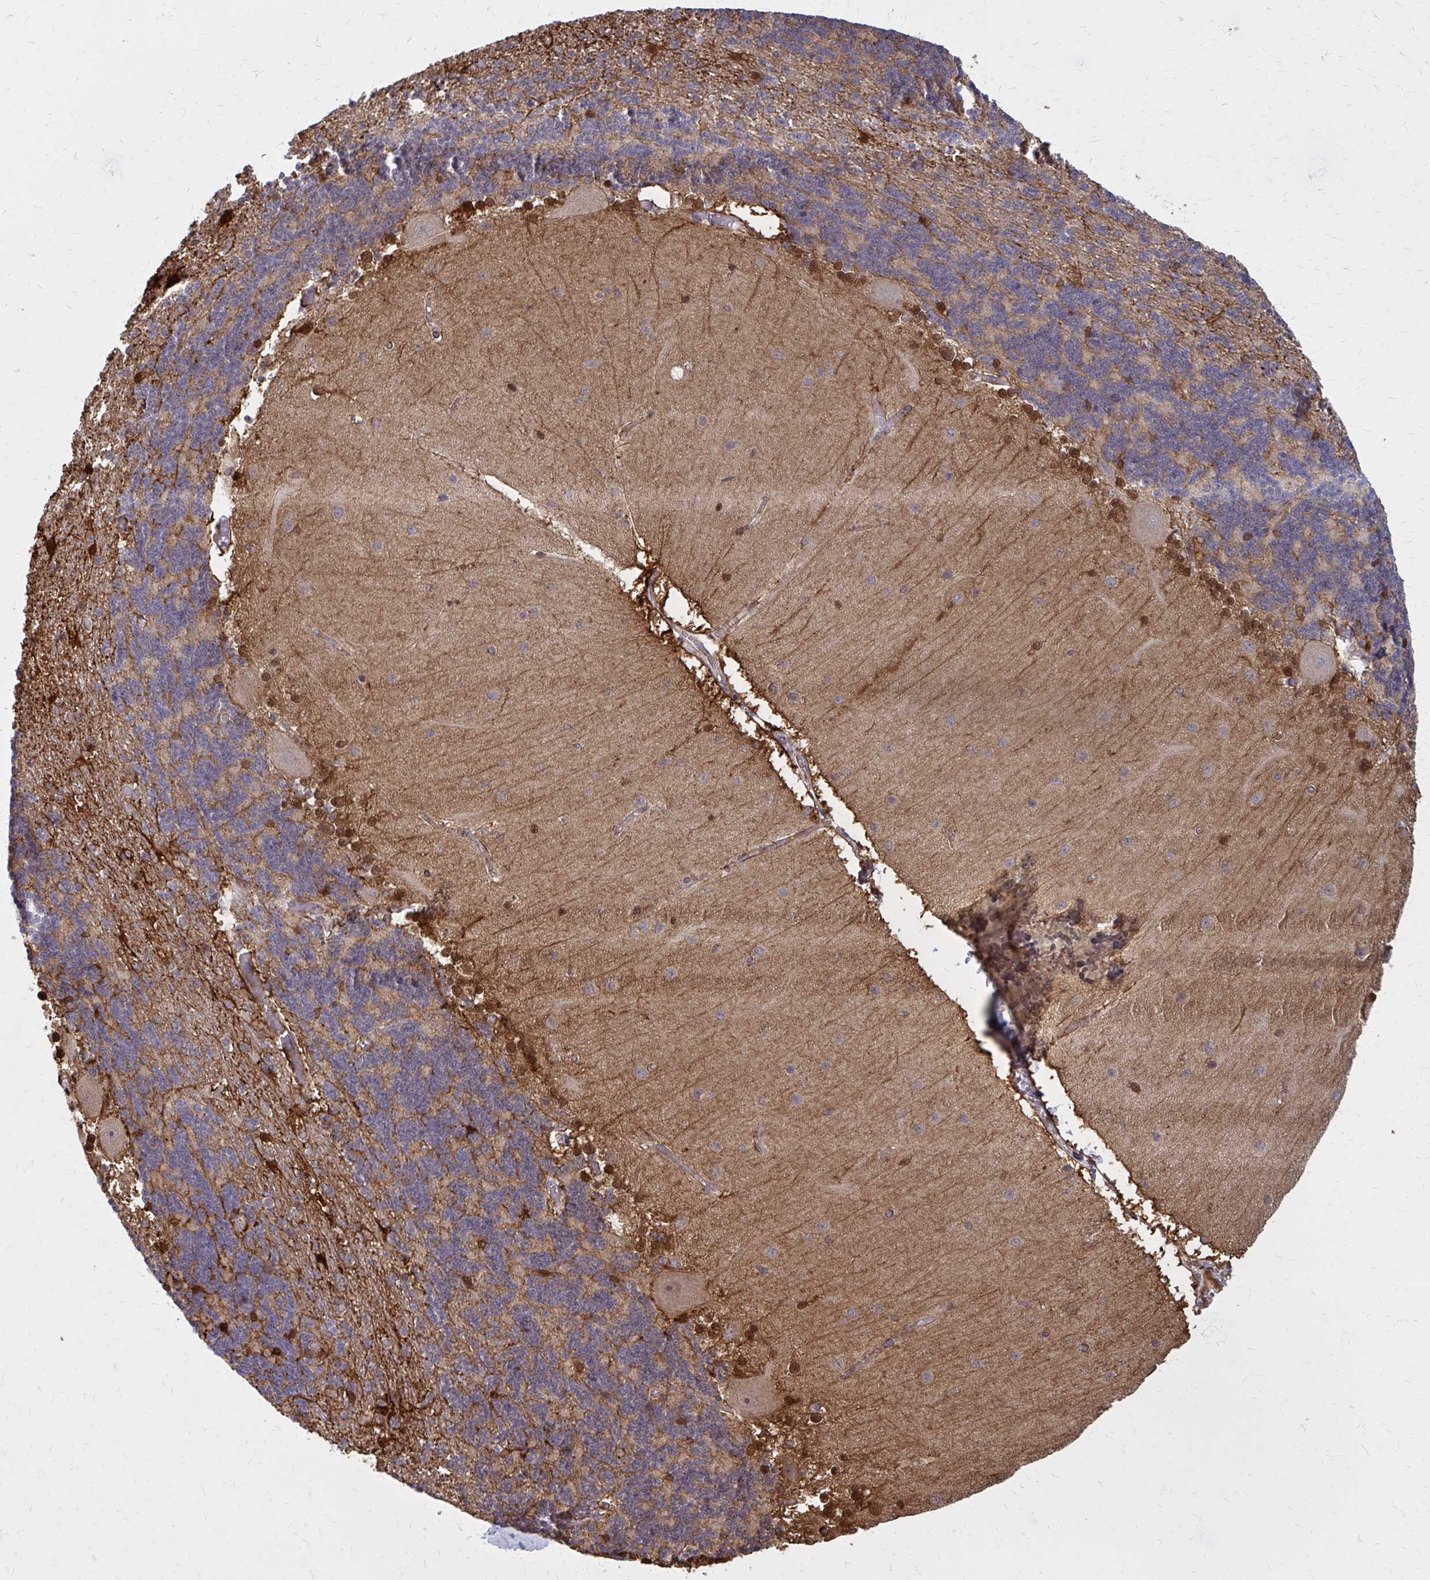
{"staining": {"intensity": "weak", "quantity": "25%-75%", "location": "cytoplasmic/membranous"}, "tissue": "cerebellum", "cell_type": "Cells in granular layer", "image_type": "normal", "snomed": [{"axis": "morphology", "description": "Normal tissue, NOS"}, {"axis": "topography", "description": "Cerebellum"}], "caption": "Protein positivity by IHC displays weak cytoplasmic/membranous staining in about 25%-75% of cells in granular layer in normal cerebellum. (DAB (3,3'-diaminobenzidine) IHC with brightfield microscopy, high magnification).", "gene": "DBI", "patient": {"sex": "female", "age": 54}}